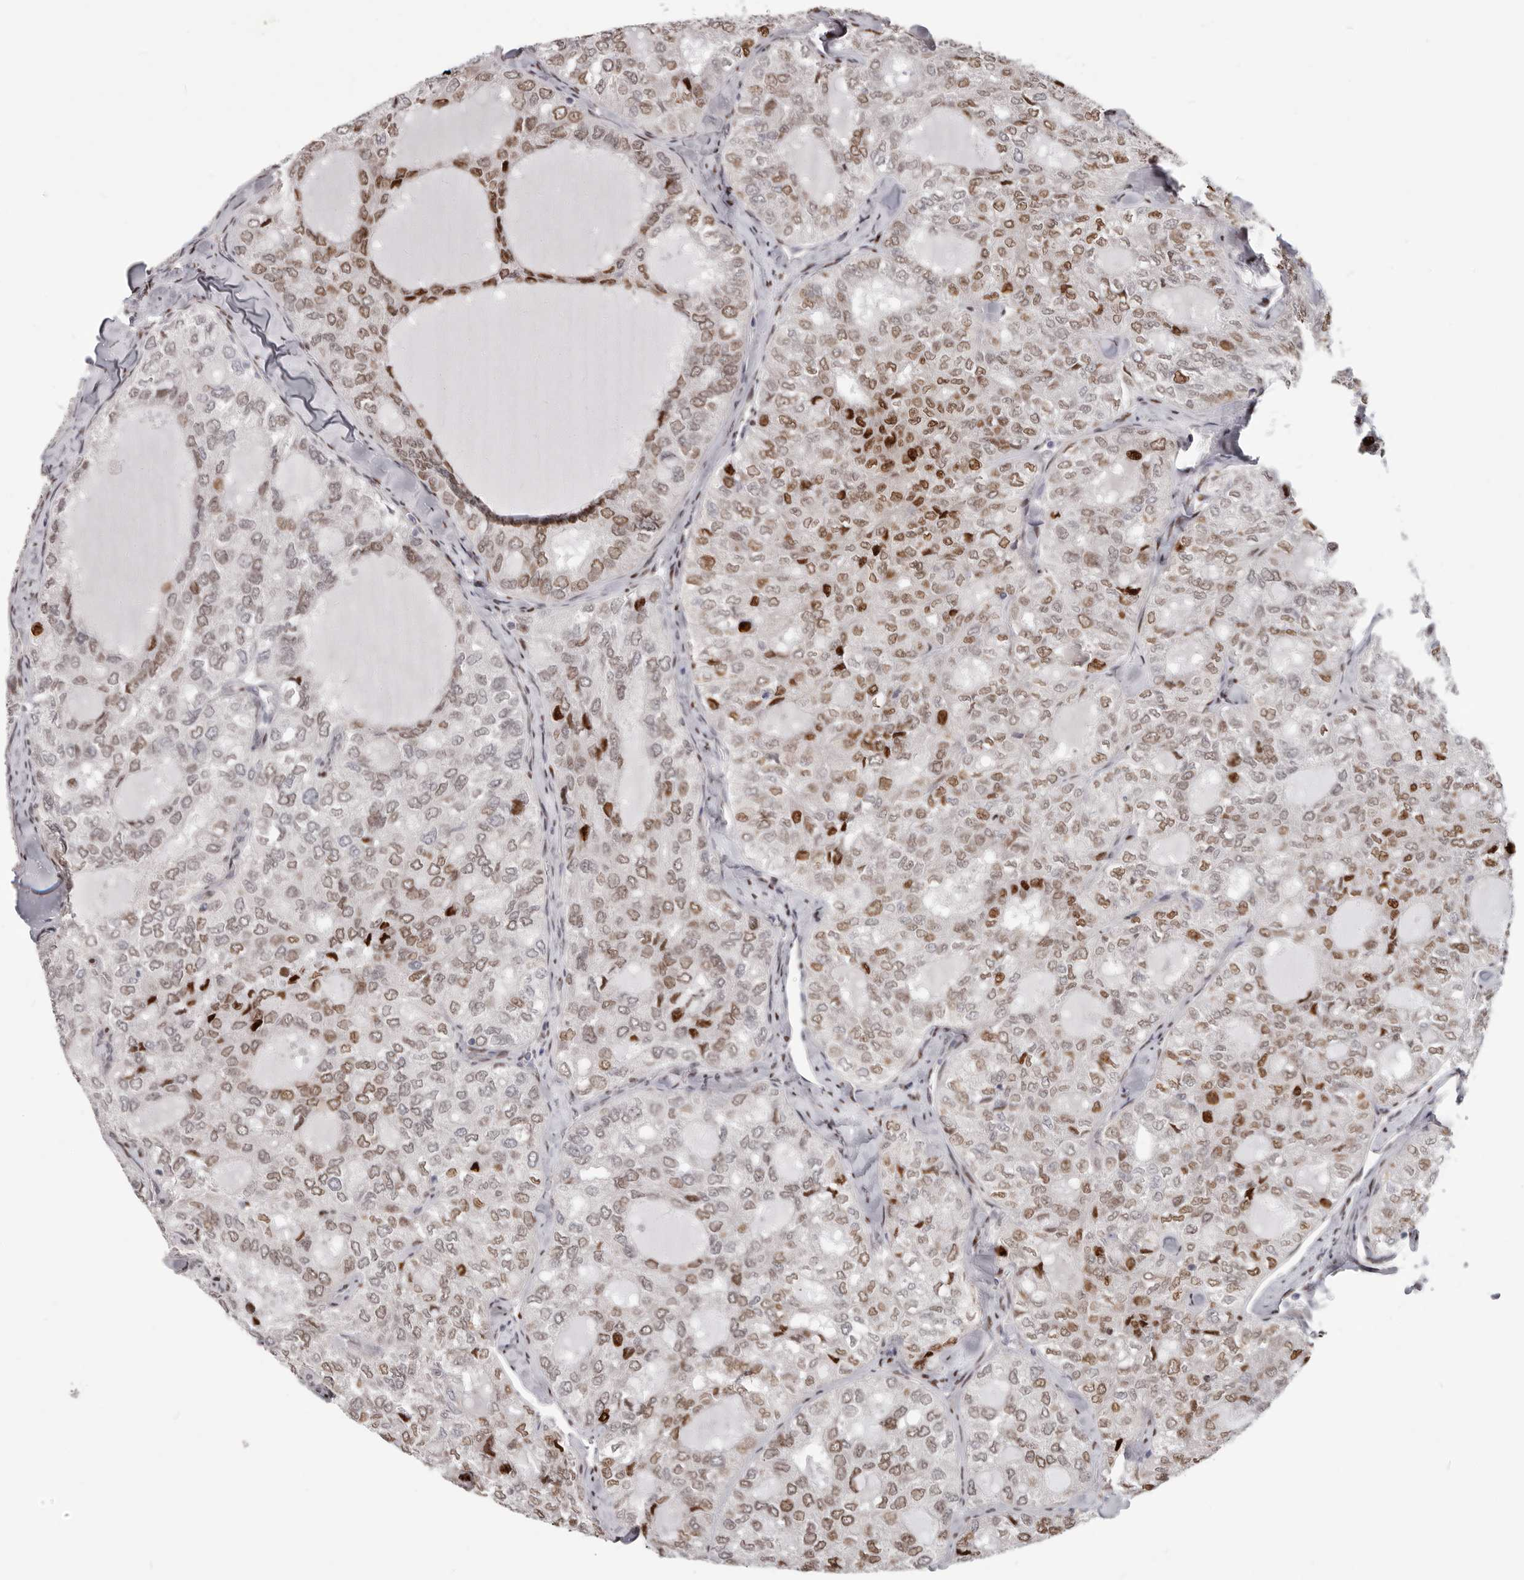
{"staining": {"intensity": "strong", "quantity": "25%-75%", "location": "nuclear"}, "tissue": "thyroid cancer", "cell_type": "Tumor cells", "image_type": "cancer", "snomed": [{"axis": "morphology", "description": "Follicular adenoma carcinoma, NOS"}, {"axis": "topography", "description": "Thyroid gland"}], "caption": "Protein staining of follicular adenoma carcinoma (thyroid) tissue shows strong nuclear expression in approximately 25%-75% of tumor cells. (IHC, brightfield microscopy, high magnification).", "gene": "SRP19", "patient": {"sex": "male", "age": 75}}